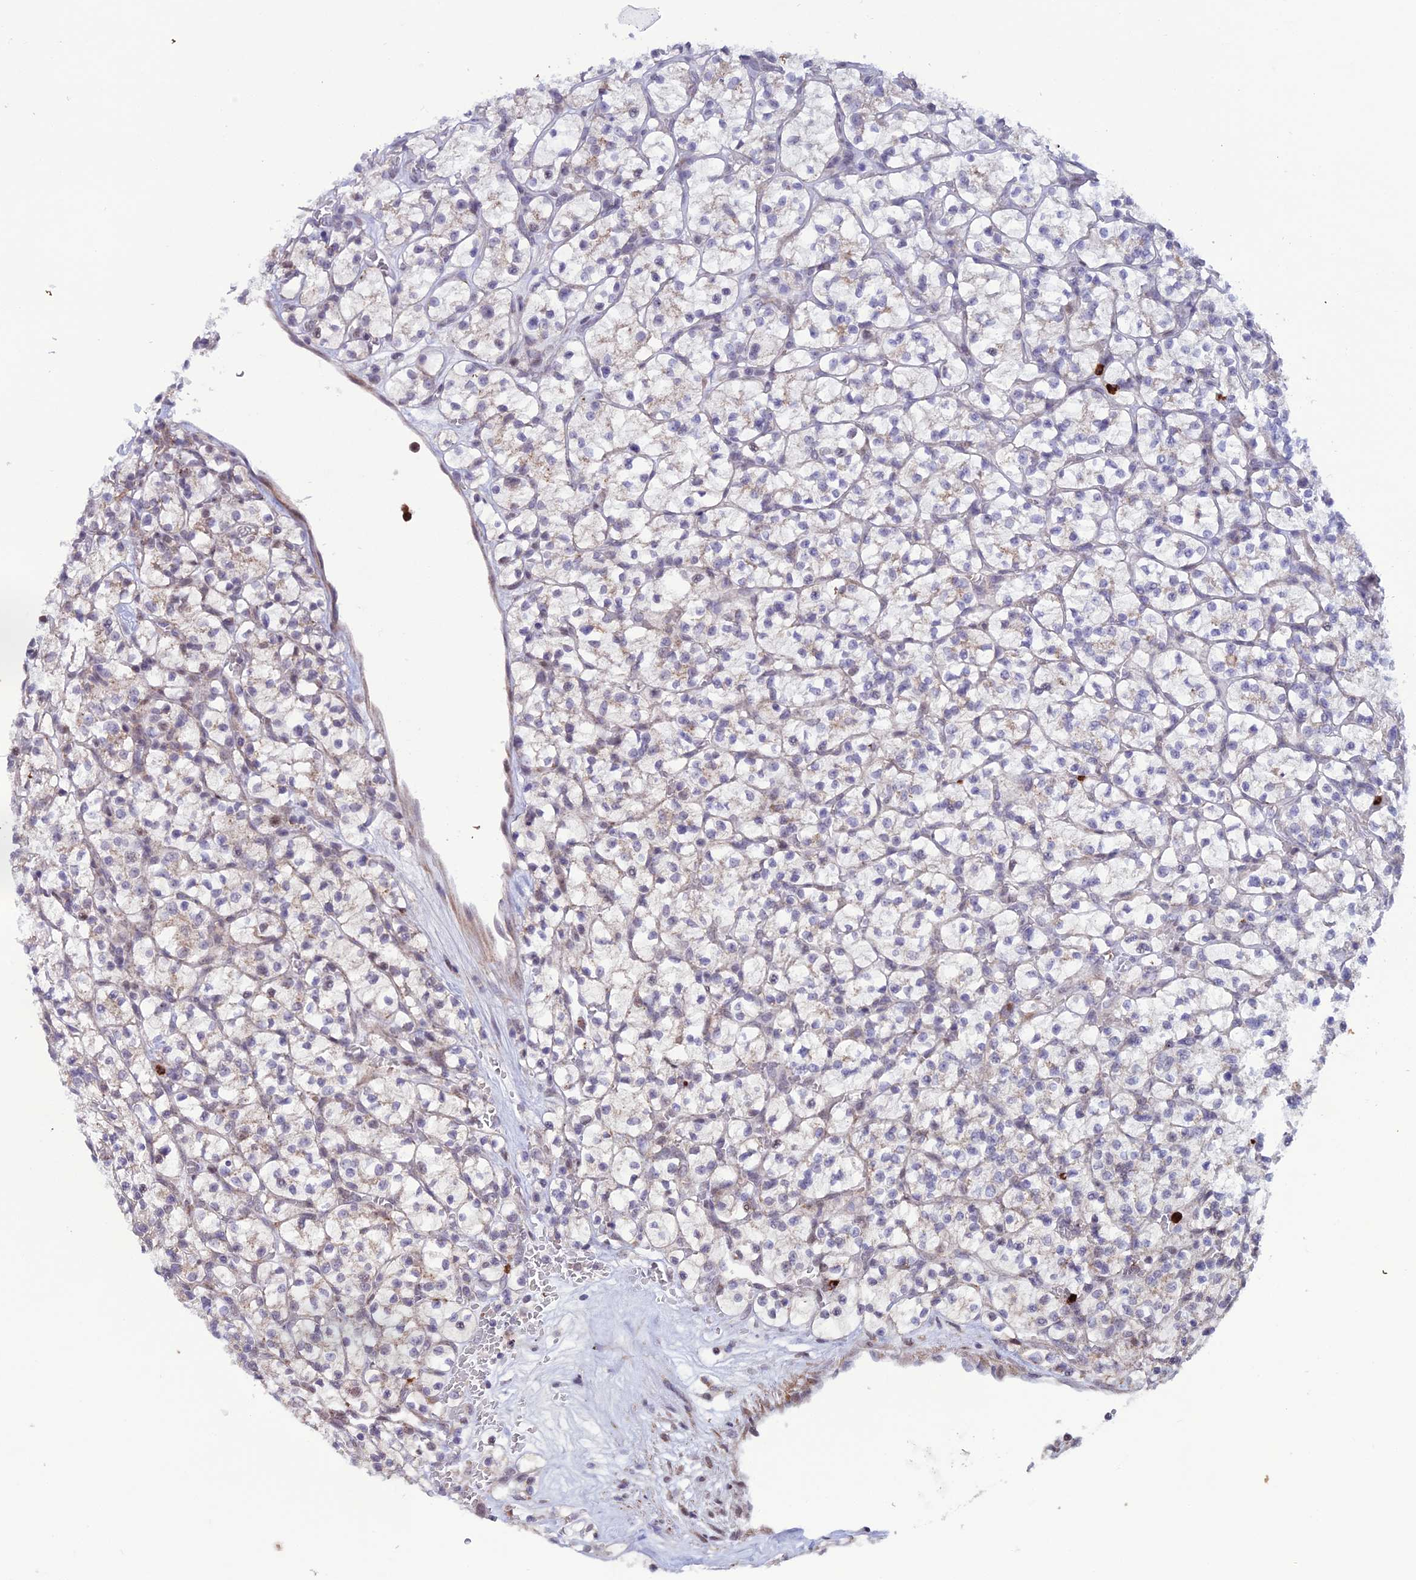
{"staining": {"intensity": "negative", "quantity": "none", "location": "none"}, "tissue": "renal cancer", "cell_type": "Tumor cells", "image_type": "cancer", "snomed": [{"axis": "morphology", "description": "Adenocarcinoma, NOS"}, {"axis": "topography", "description": "Kidney"}], "caption": "The IHC histopathology image has no significant staining in tumor cells of renal cancer (adenocarcinoma) tissue.", "gene": "COL6A6", "patient": {"sex": "female", "age": 64}}